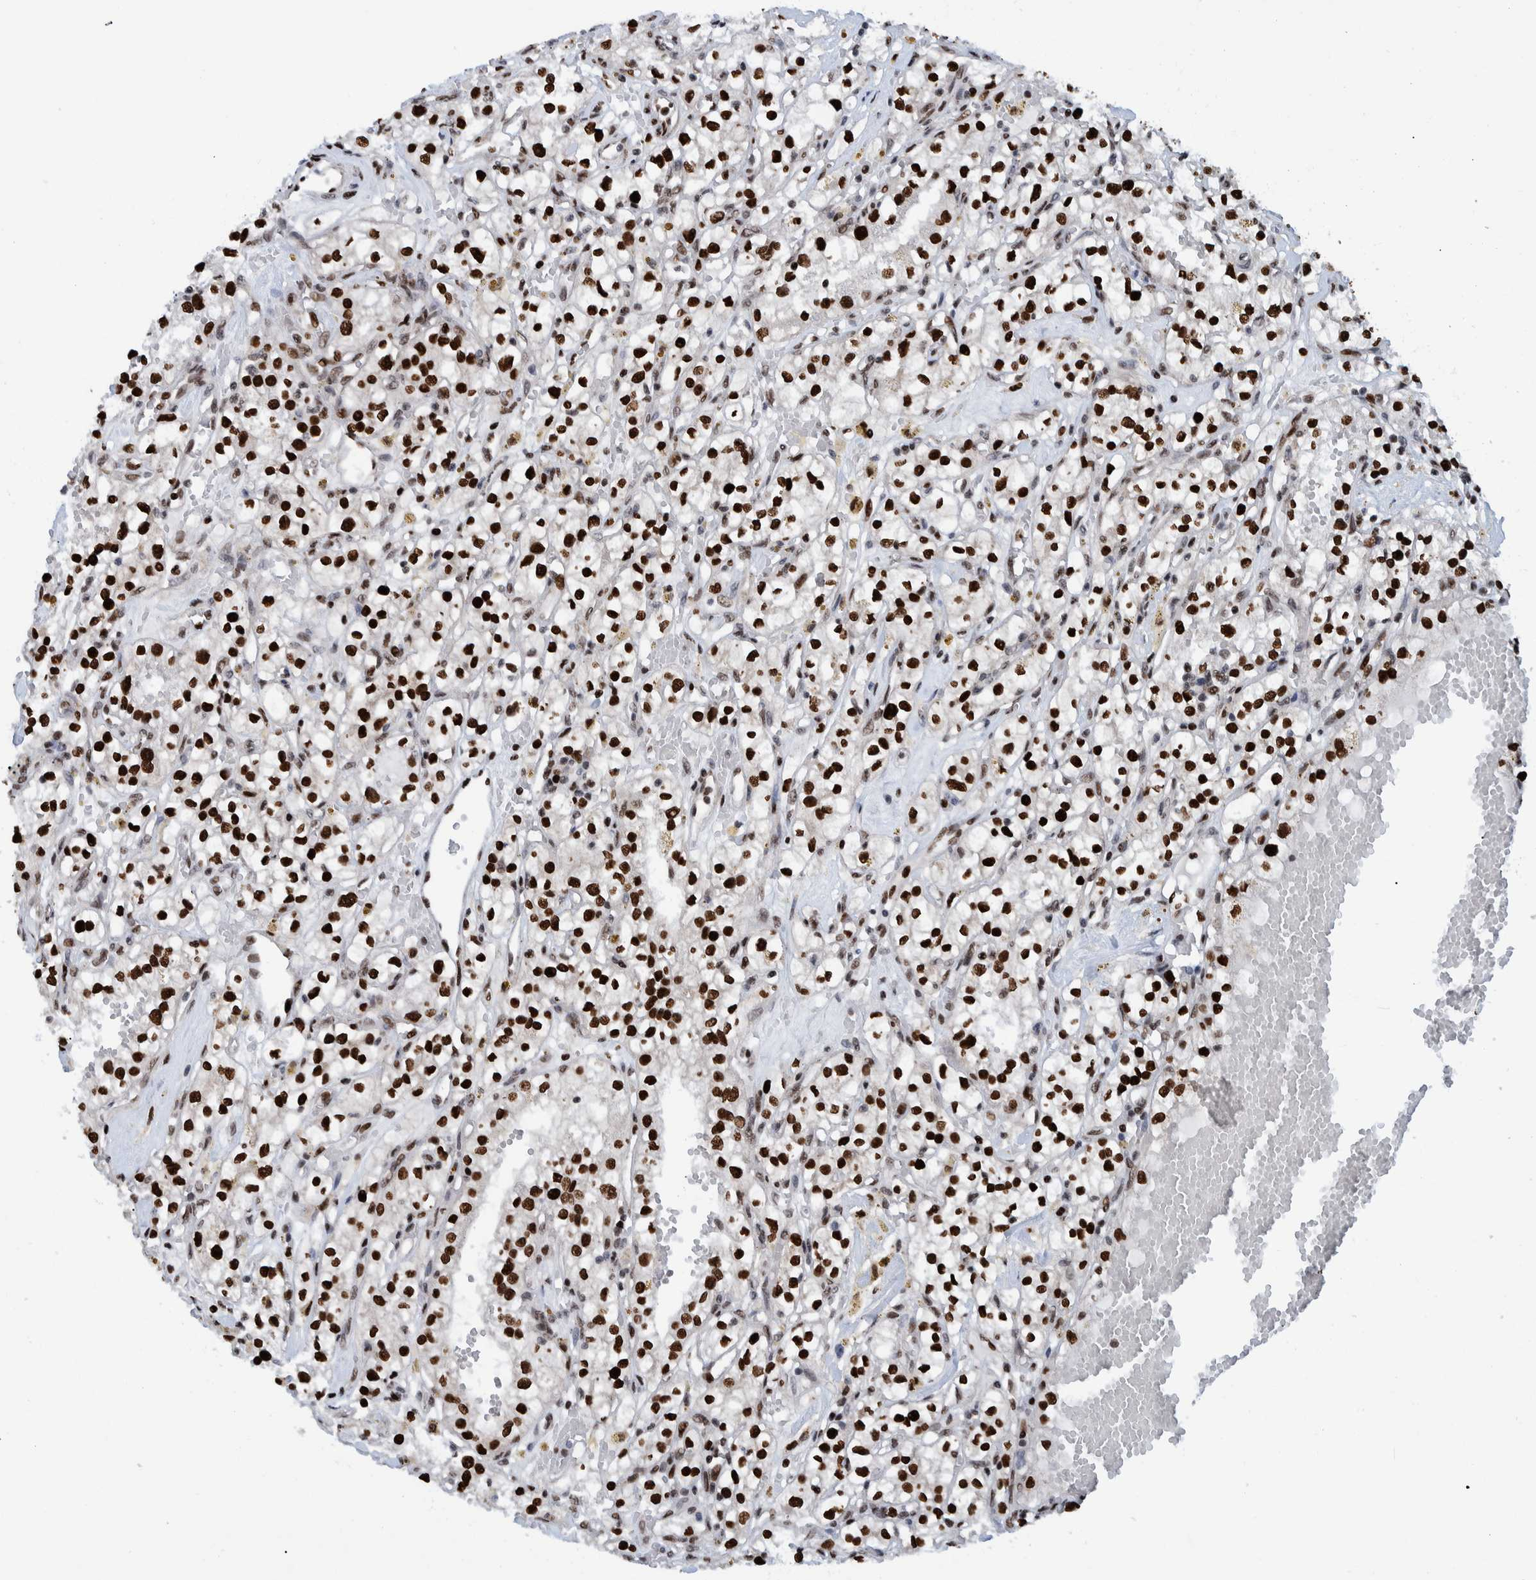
{"staining": {"intensity": "strong", "quantity": ">75%", "location": "nuclear"}, "tissue": "renal cancer", "cell_type": "Tumor cells", "image_type": "cancer", "snomed": [{"axis": "morphology", "description": "Adenocarcinoma, NOS"}, {"axis": "topography", "description": "Kidney"}], "caption": "This is an image of immunohistochemistry staining of renal cancer (adenocarcinoma), which shows strong expression in the nuclear of tumor cells.", "gene": "HEATR9", "patient": {"sex": "male", "age": 56}}